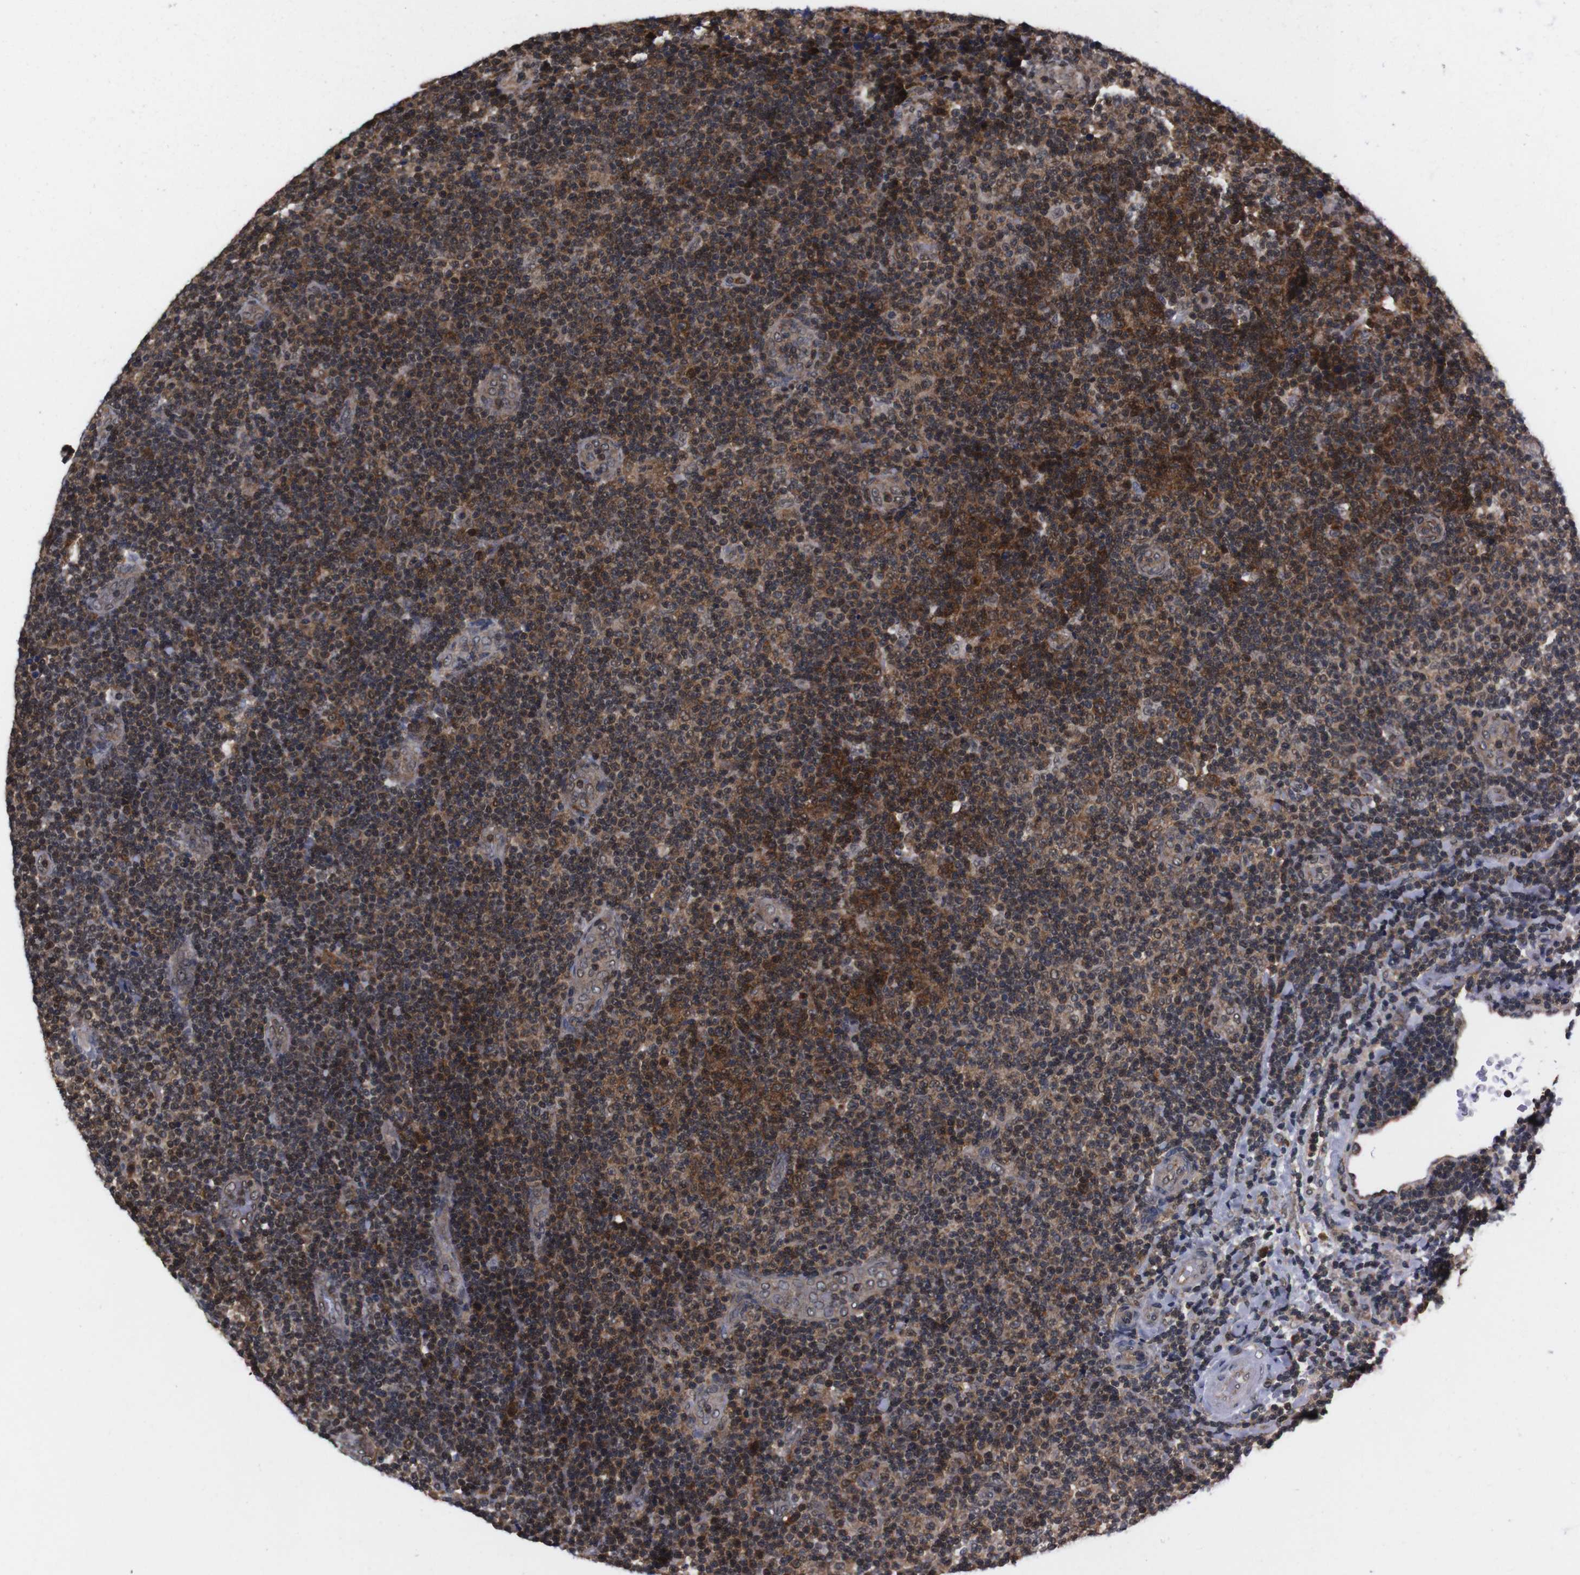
{"staining": {"intensity": "moderate", "quantity": ">75%", "location": "cytoplasmic/membranous,nuclear"}, "tissue": "lymphoma", "cell_type": "Tumor cells", "image_type": "cancer", "snomed": [{"axis": "morphology", "description": "Malignant lymphoma, non-Hodgkin's type, Low grade"}, {"axis": "topography", "description": "Lymph node"}], "caption": "Immunohistochemical staining of low-grade malignant lymphoma, non-Hodgkin's type shows moderate cytoplasmic/membranous and nuclear protein staining in about >75% of tumor cells.", "gene": "UBQLN2", "patient": {"sex": "male", "age": 83}}